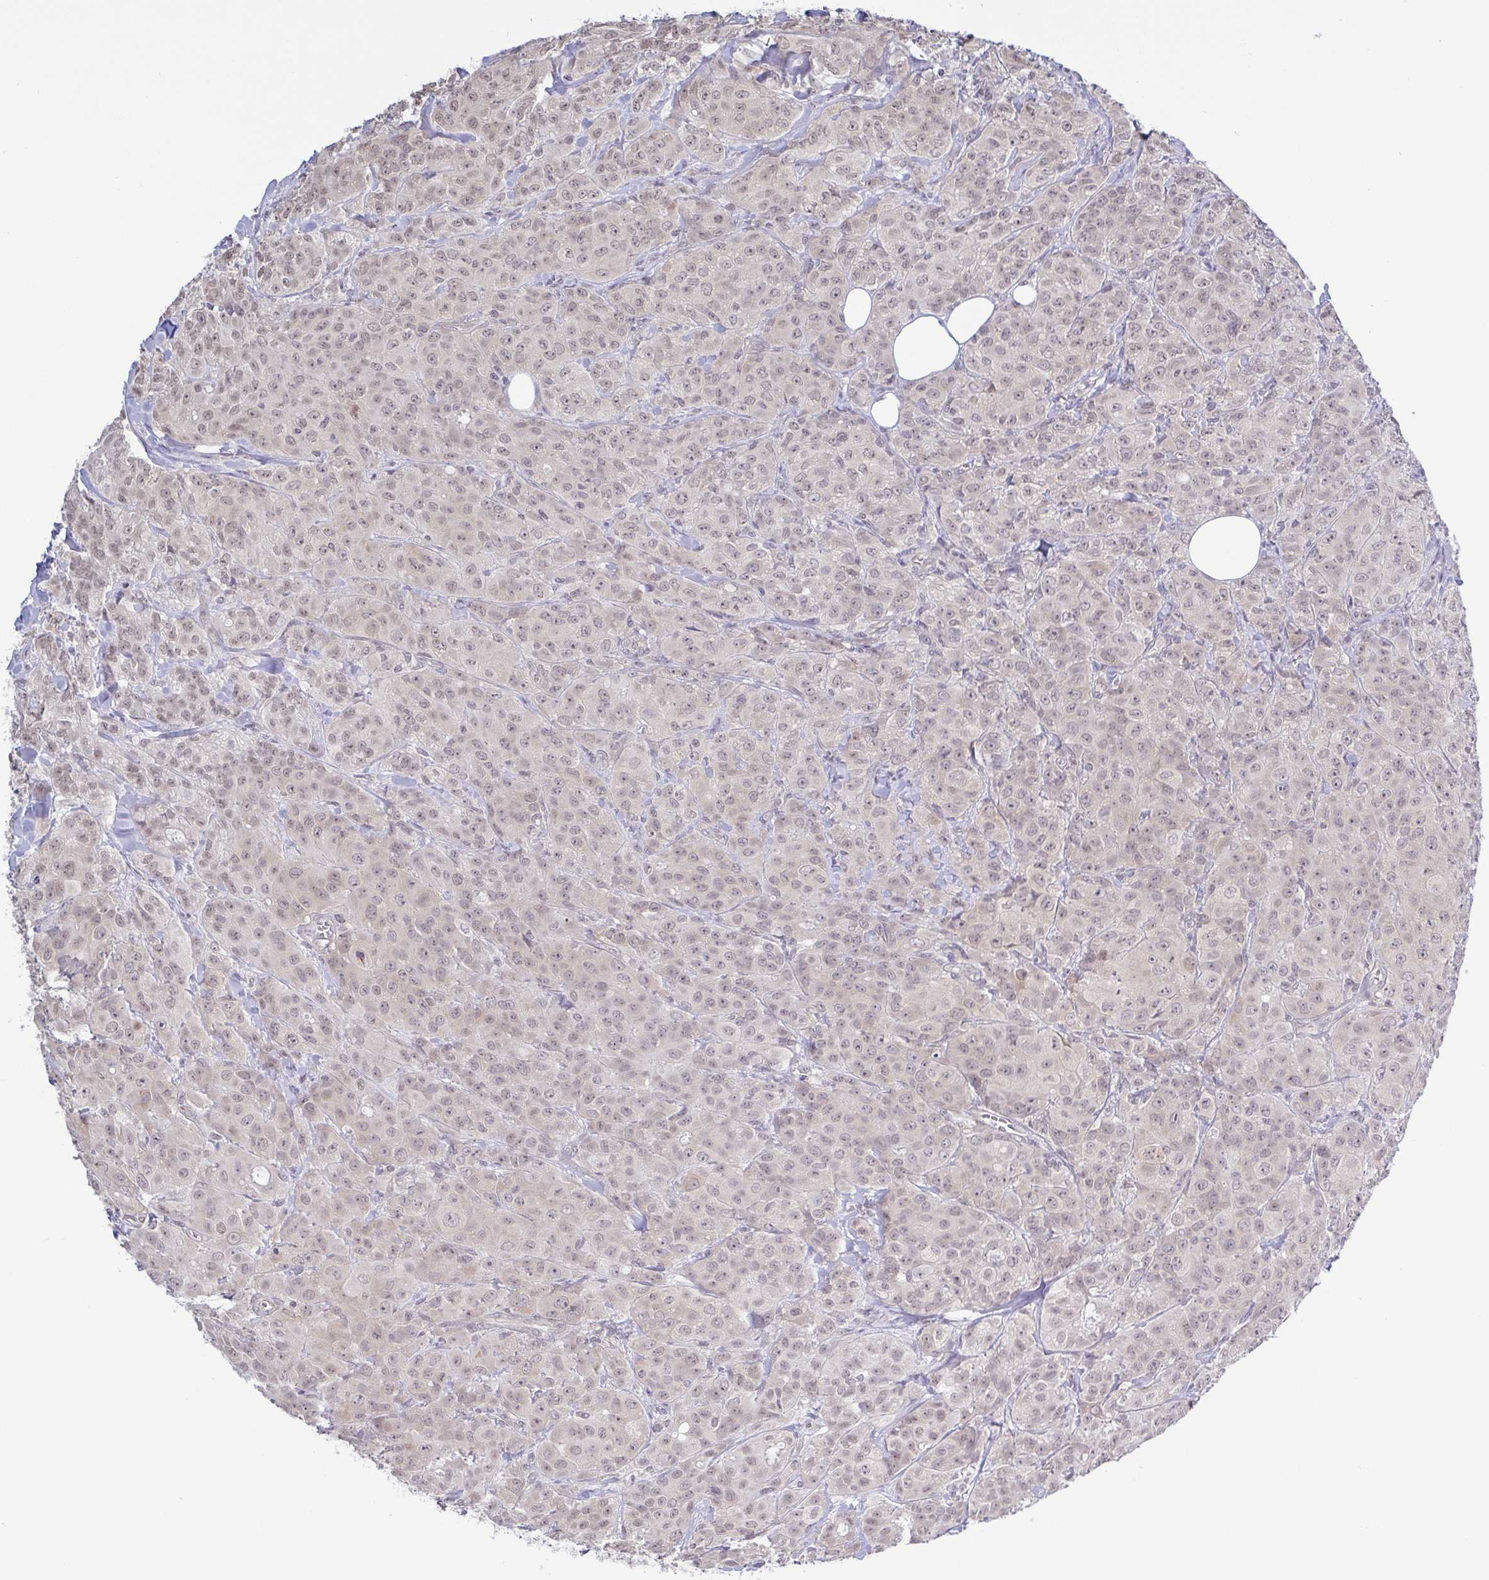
{"staining": {"intensity": "weak", "quantity": ">75%", "location": "nuclear"}, "tissue": "breast cancer", "cell_type": "Tumor cells", "image_type": "cancer", "snomed": [{"axis": "morphology", "description": "Normal tissue, NOS"}, {"axis": "morphology", "description": "Duct carcinoma"}, {"axis": "topography", "description": "Breast"}], "caption": "Weak nuclear protein positivity is appreciated in approximately >75% of tumor cells in breast cancer (intraductal carcinoma).", "gene": "HYPK", "patient": {"sex": "female", "age": 43}}